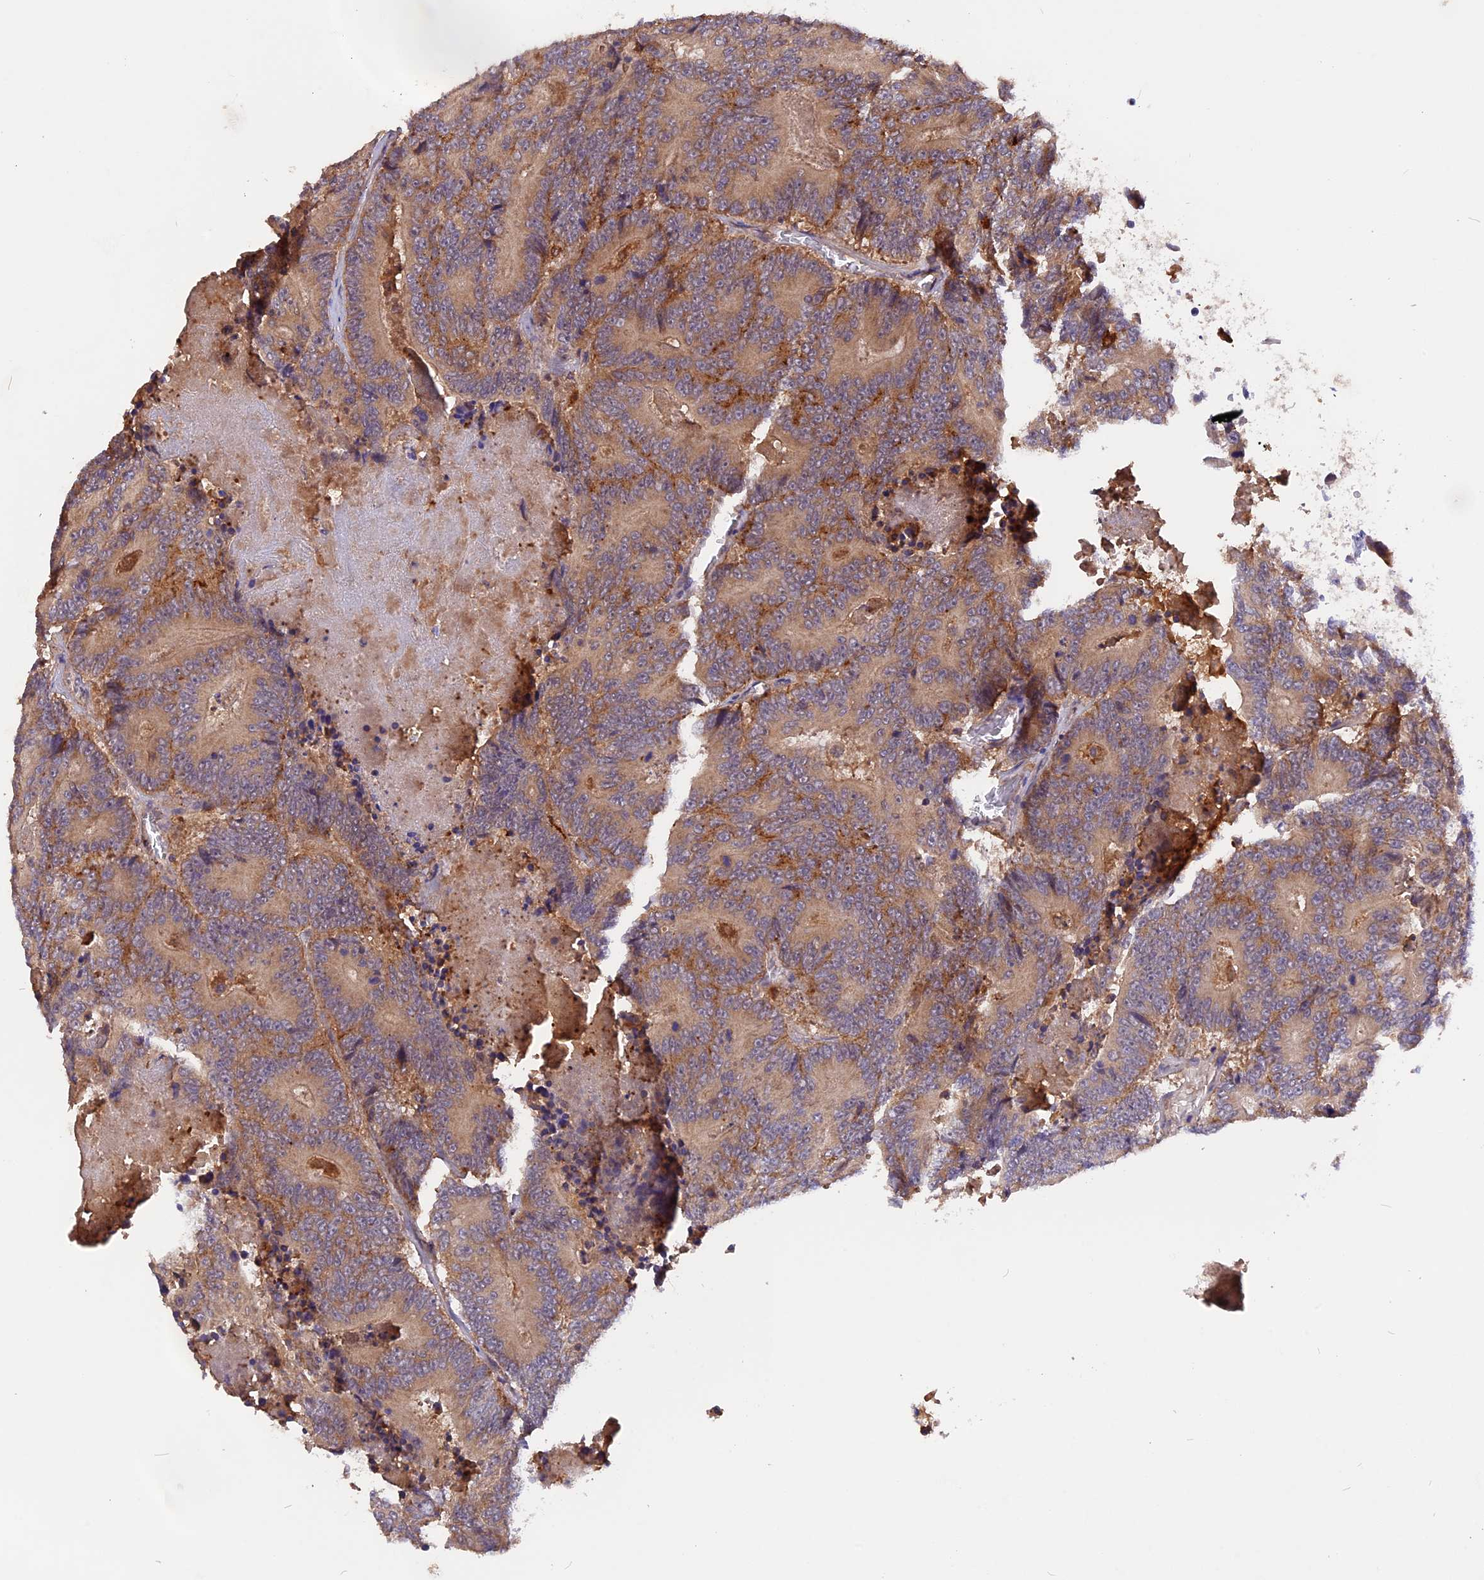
{"staining": {"intensity": "moderate", "quantity": "25%-75%", "location": "cytoplasmic/membranous"}, "tissue": "colorectal cancer", "cell_type": "Tumor cells", "image_type": "cancer", "snomed": [{"axis": "morphology", "description": "Adenocarcinoma, NOS"}, {"axis": "topography", "description": "Colon"}], "caption": "Immunohistochemistry (DAB (3,3'-diaminobenzidine)) staining of colorectal cancer reveals moderate cytoplasmic/membranous protein expression in about 25%-75% of tumor cells. The staining was performed using DAB to visualize the protein expression in brown, while the nuclei were stained in blue with hematoxylin (Magnification: 20x).", "gene": "MARK4", "patient": {"sex": "male", "age": 83}}